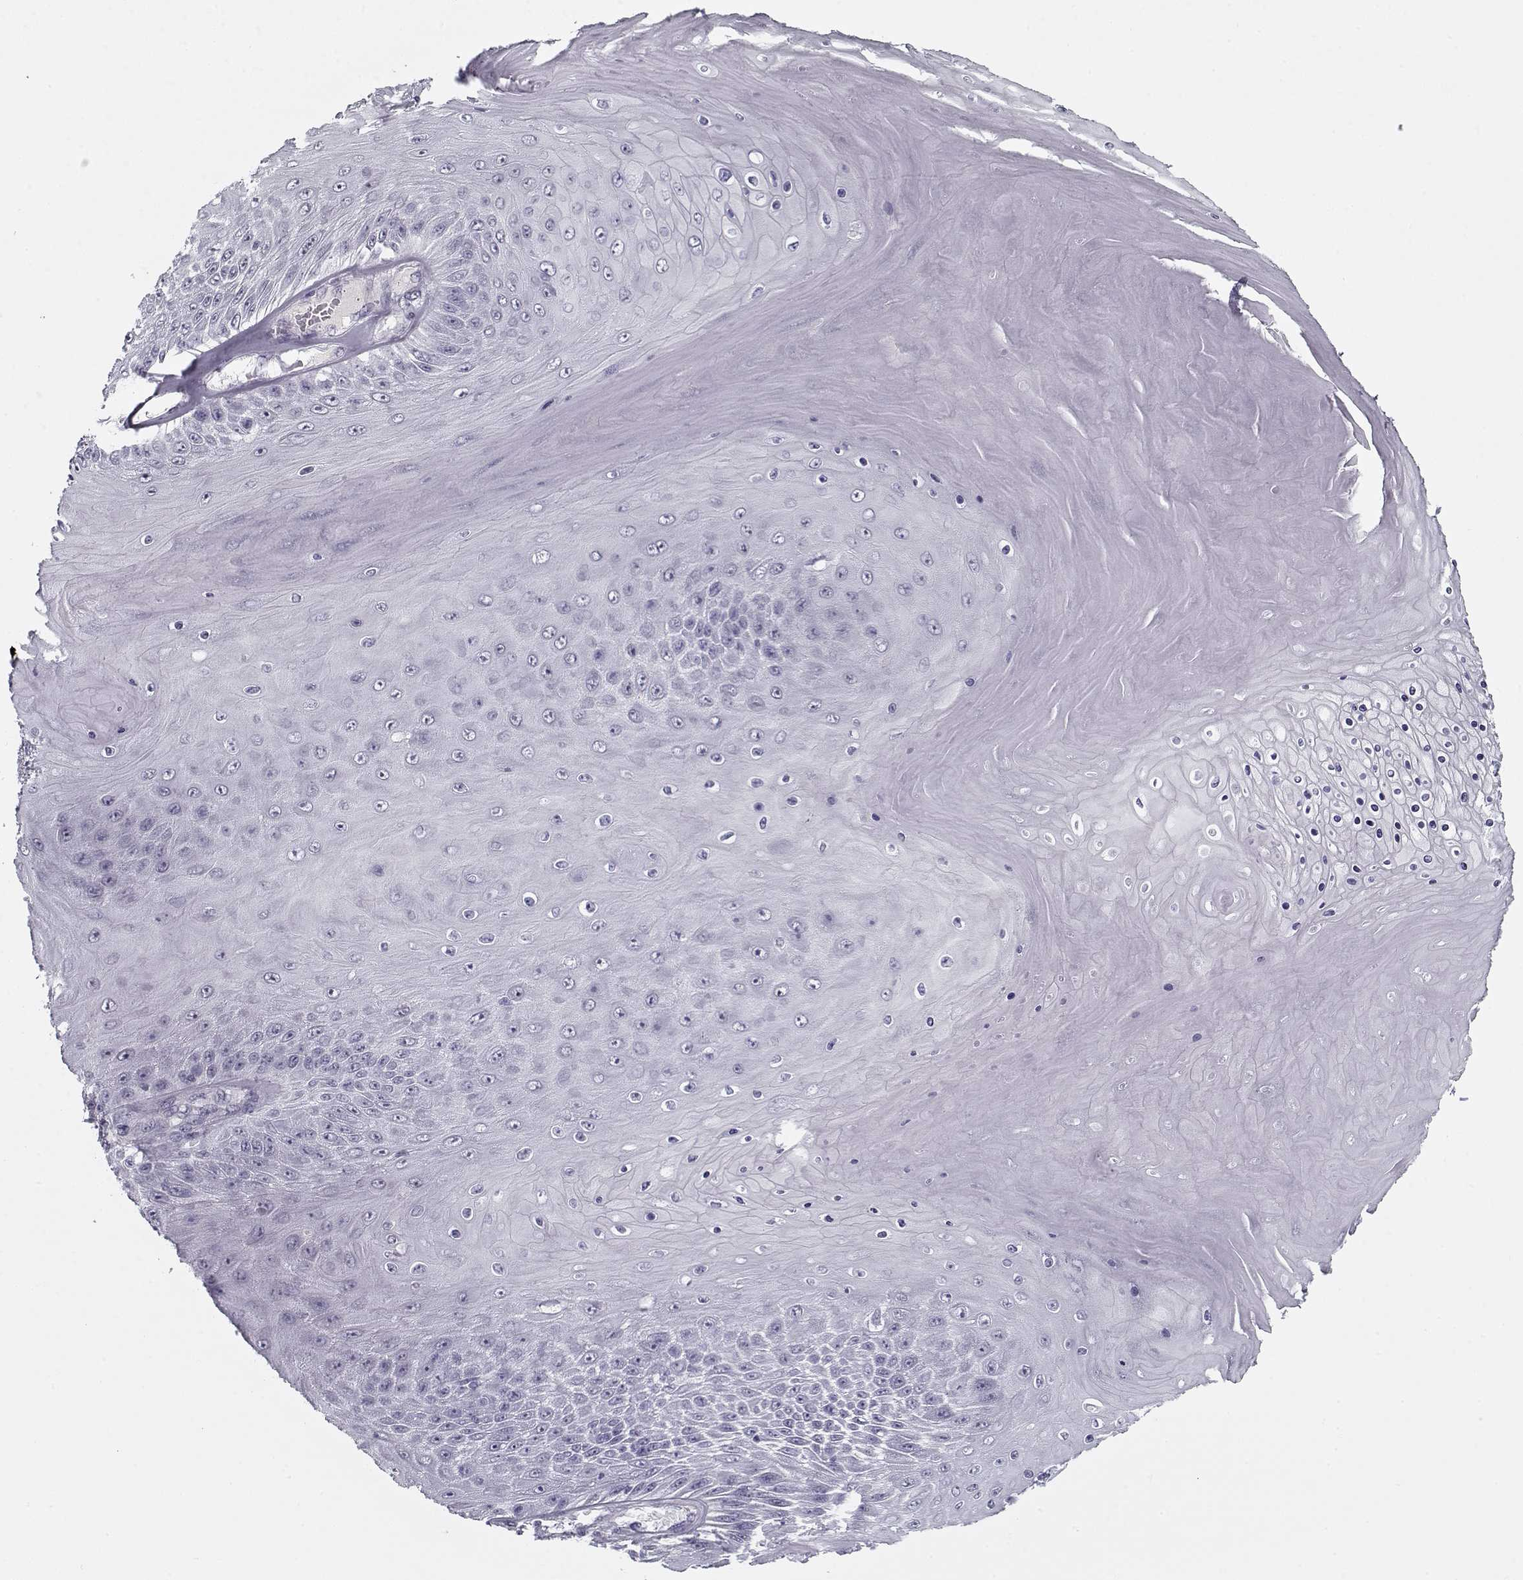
{"staining": {"intensity": "negative", "quantity": "none", "location": "none"}, "tissue": "skin cancer", "cell_type": "Tumor cells", "image_type": "cancer", "snomed": [{"axis": "morphology", "description": "Squamous cell carcinoma, NOS"}, {"axis": "topography", "description": "Skin"}], "caption": "There is no significant staining in tumor cells of skin cancer.", "gene": "SPACA9", "patient": {"sex": "male", "age": 62}}